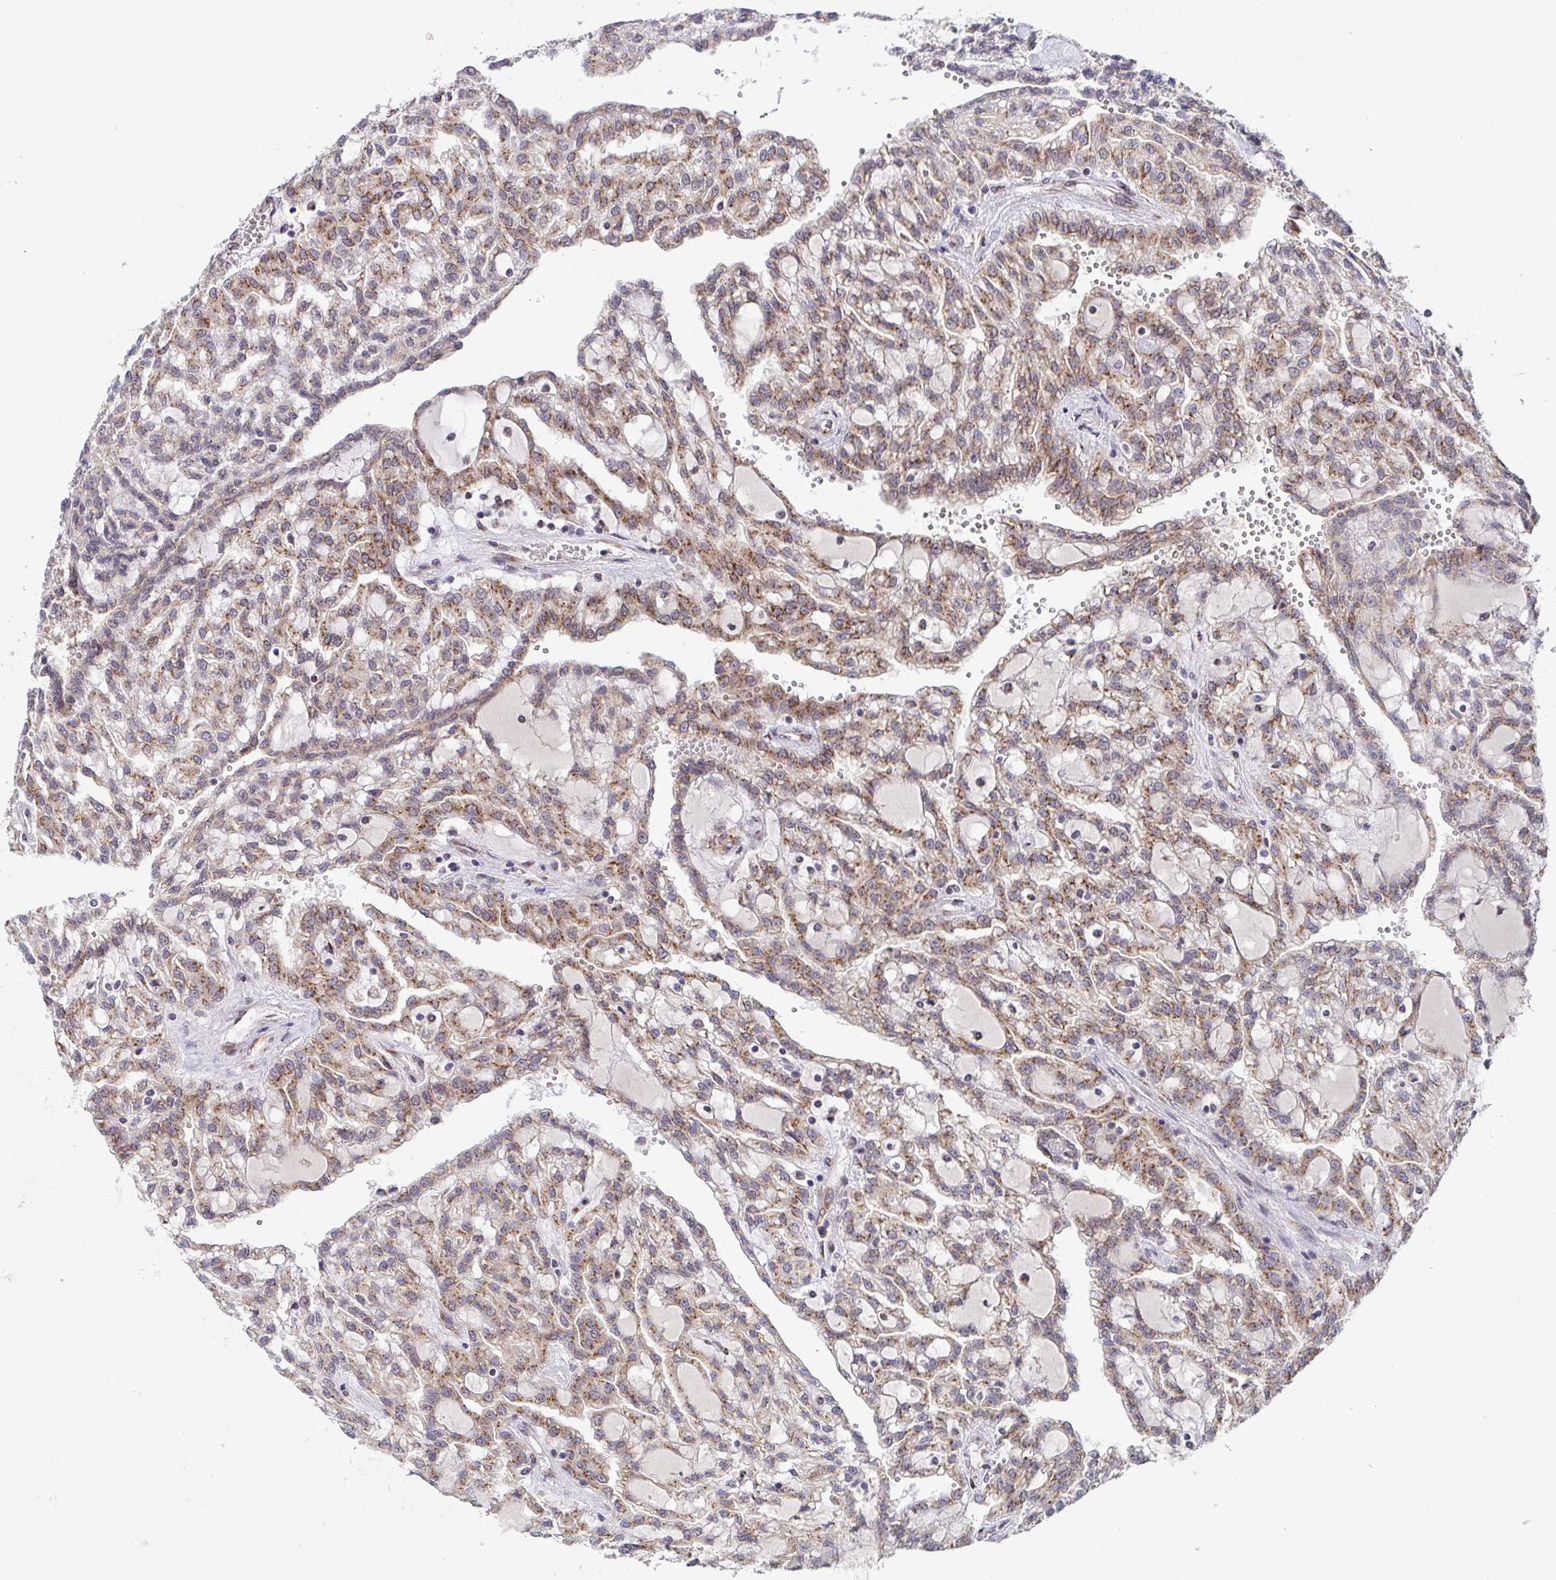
{"staining": {"intensity": "moderate", "quantity": ">75%", "location": "cytoplasmic/membranous"}, "tissue": "renal cancer", "cell_type": "Tumor cells", "image_type": "cancer", "snomed": [{"axis": "morphology", "description": "Adenocarcinoma, NOS"}, {"axis": "topography", "description": "Kidney"}], "caption": "Renal cancer was stained to show a protein in brown. There is medium levels of moderate cytoplasmic/membranous staining in approximately >75% of tumor cells.", "gene": "ATP5MJ", "patient": {"sex": "male", "age": 63}}